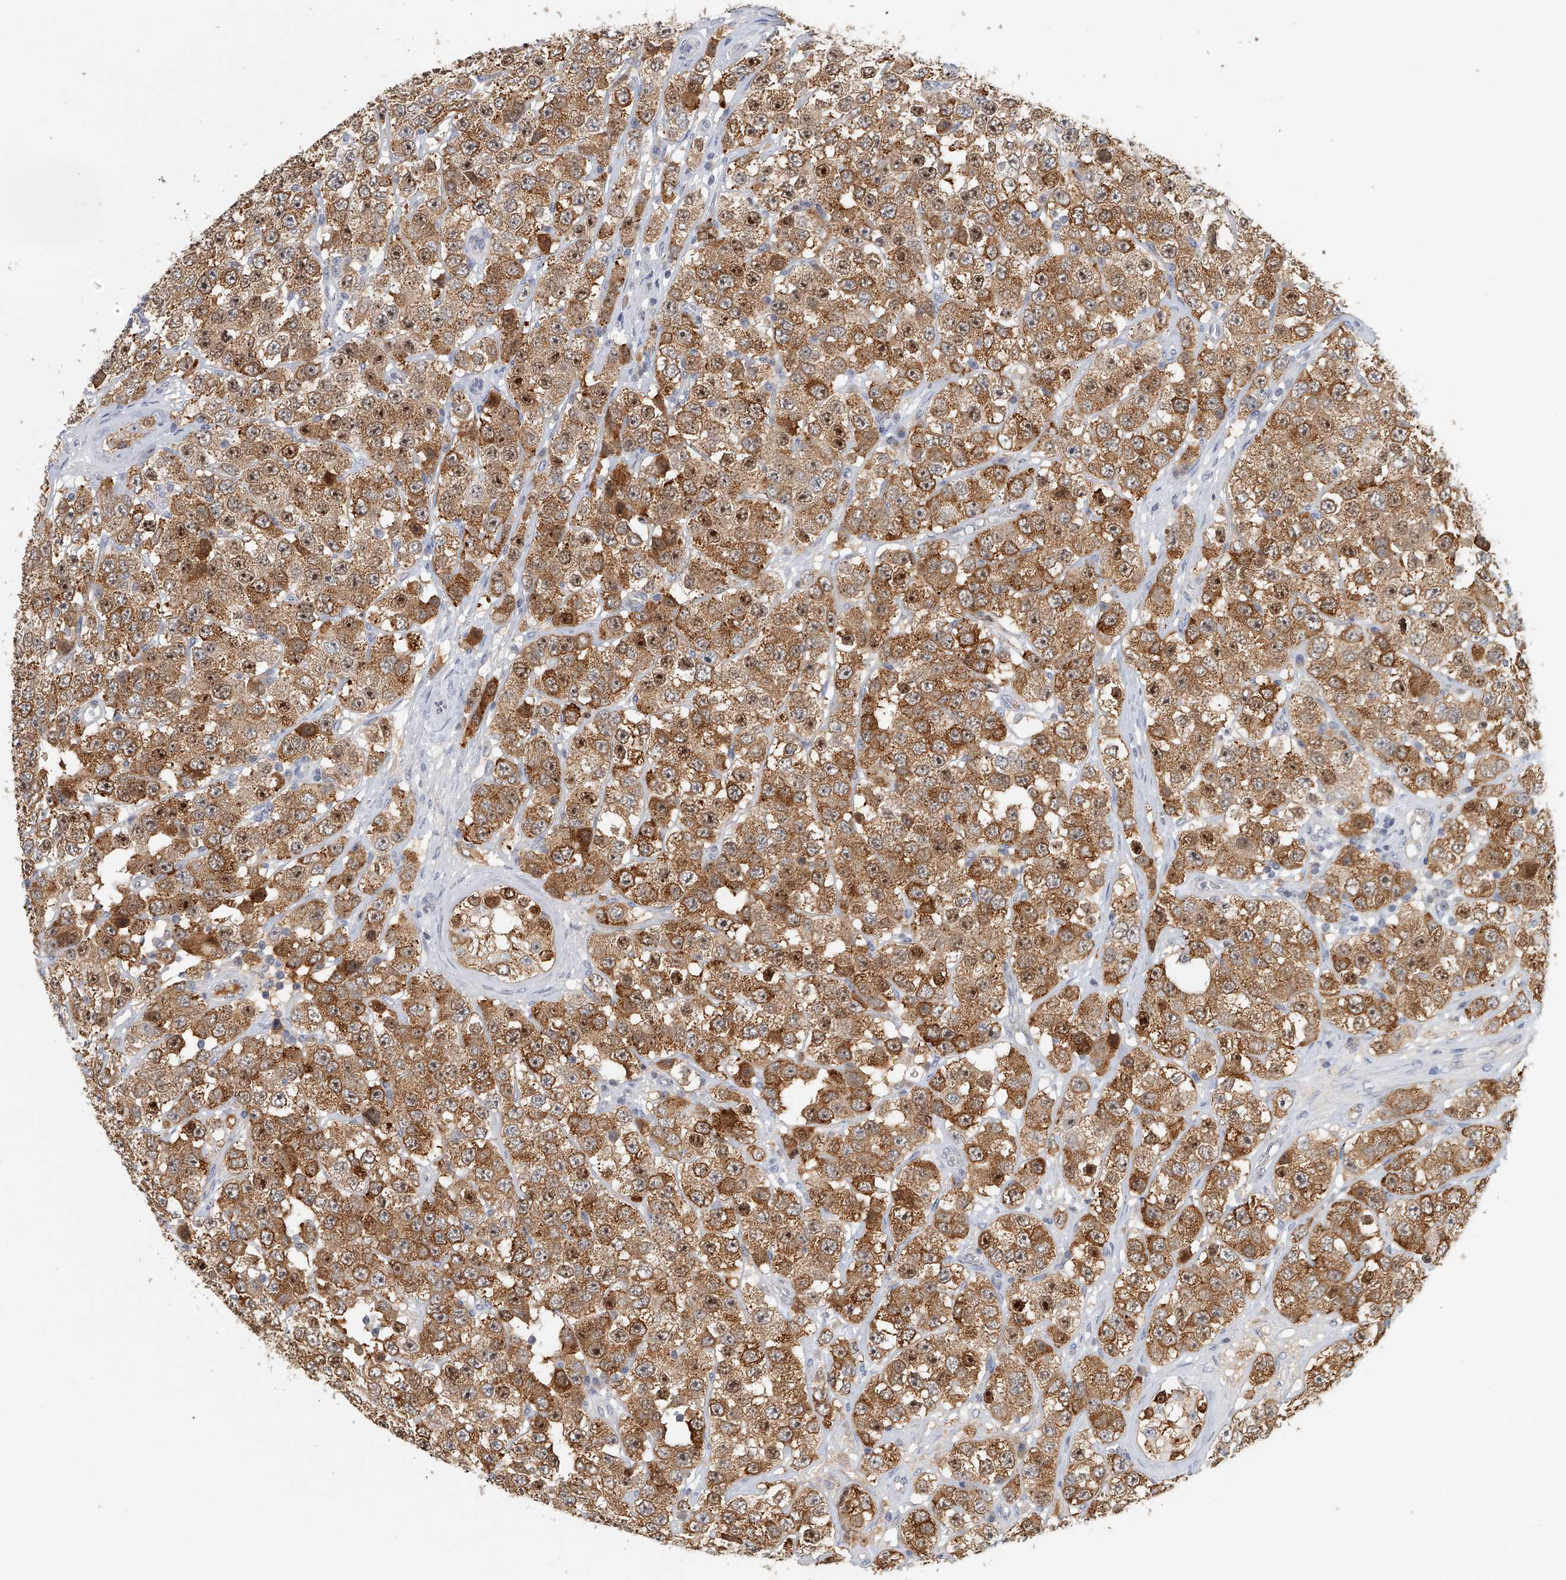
{"staining": {"intensity": "moderate", "quantity": ">75%", "location": "cytoplasmic/membranous"}, "tissue": "testis cancer", "cell_type": "Tumor cells", "image_type": "cancer", "snomed": [{"axis": "morphology", "description": "Seminoma, NOS"}, {"axis": "topography", "description": "Testis"}], "caption": "Immunohistochemical staining of testis cancer reveals moderate cytoplasmic/membranous protein staining in about >75% of tumor cells.", "gene": "DDX43", "patient": {"sex": "male", "age": 28}}